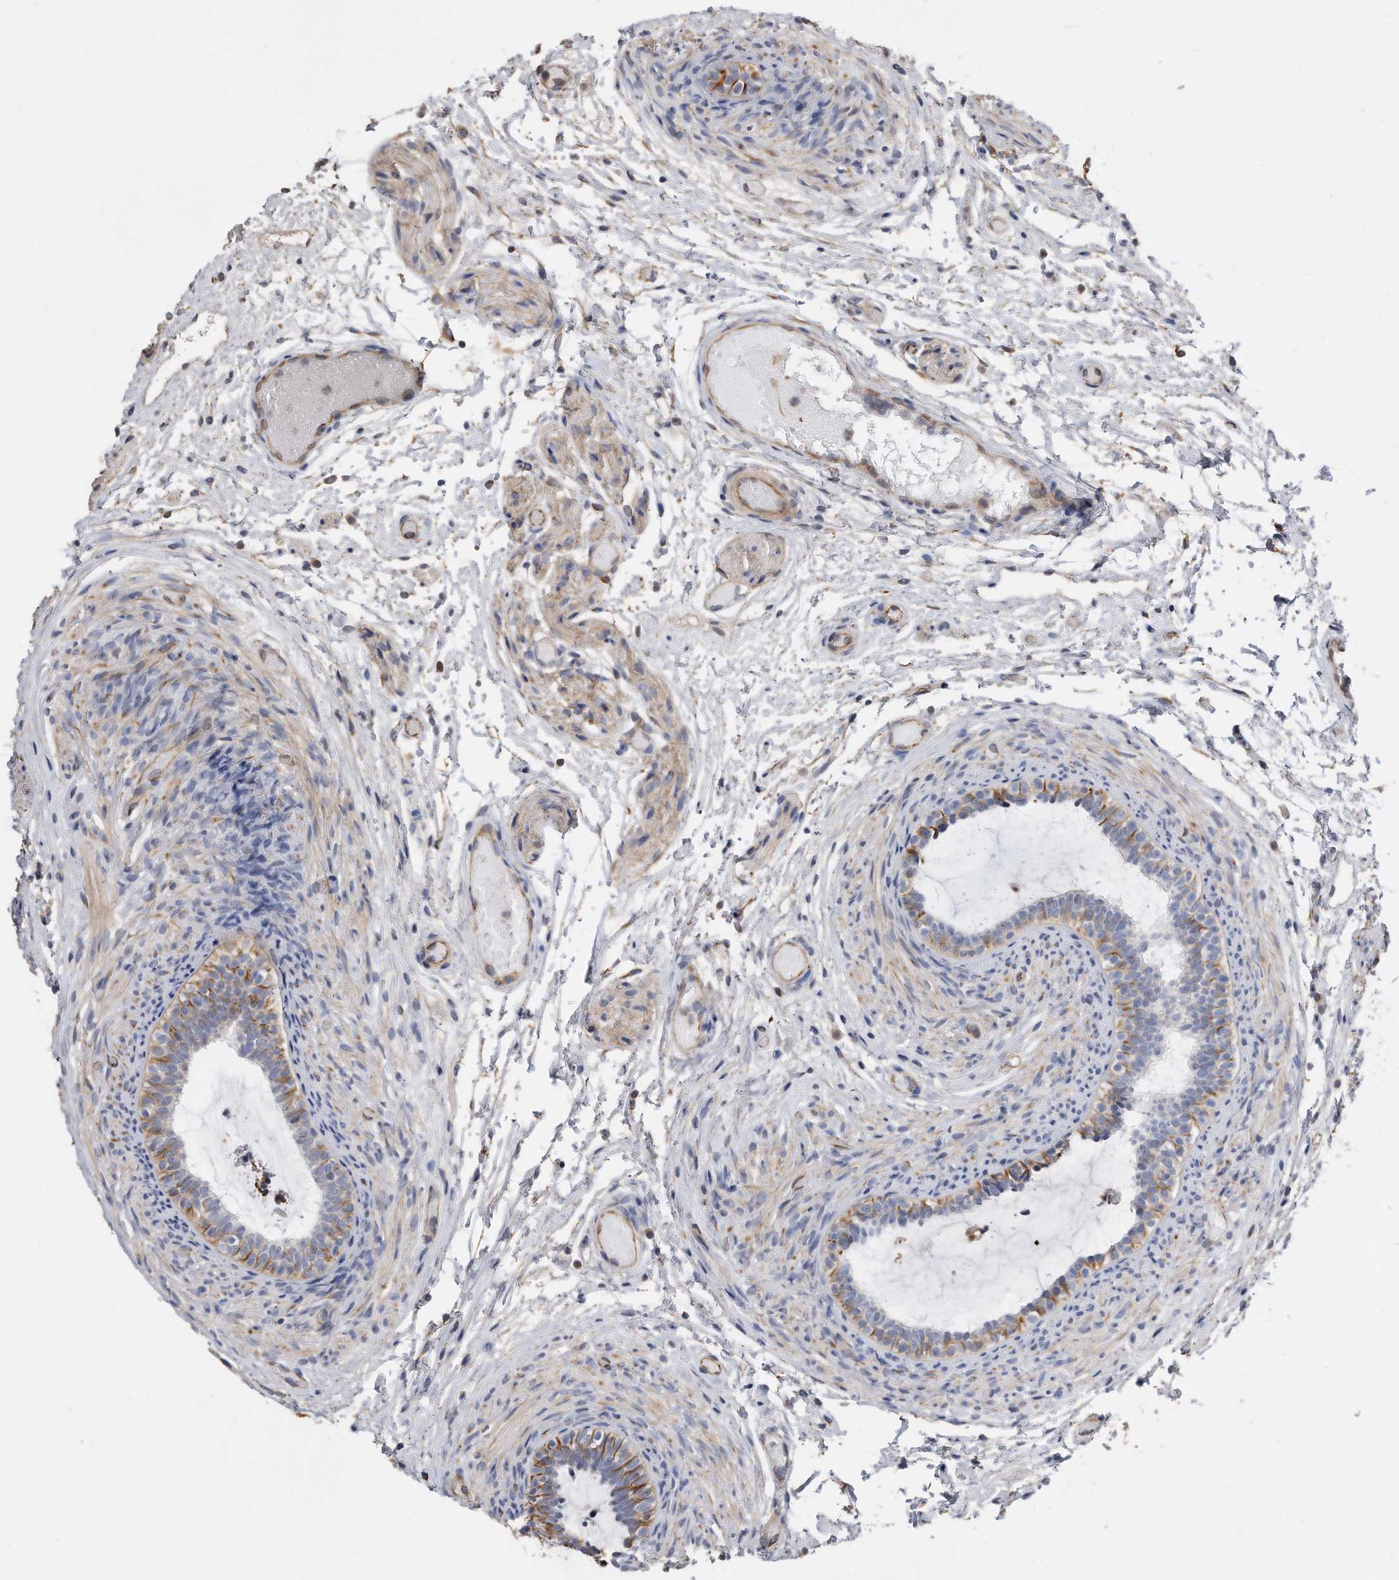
{"staining": {"intensity": "moderate", "quantity": "<25%", "location": "cytoplasmic/membranous"}, "tissue": "epididymis", "cell_type": "Glandular cells", "image_type": "normal", "snomed": [{"axis": "morphology", "description": "Normal tissue, NOS"}, {"axis": "topography", "description": "Epididymis"}], "caption": "An immunohistochemistry (IHC) photomicrograph of normal tissue is shown. Protein staining in brown shows moderate cytoplasmic/membranous positivity in epididymis within glandular cells.", "gene": "GPC1", "patient": {"sex": "male", "age": 5}}